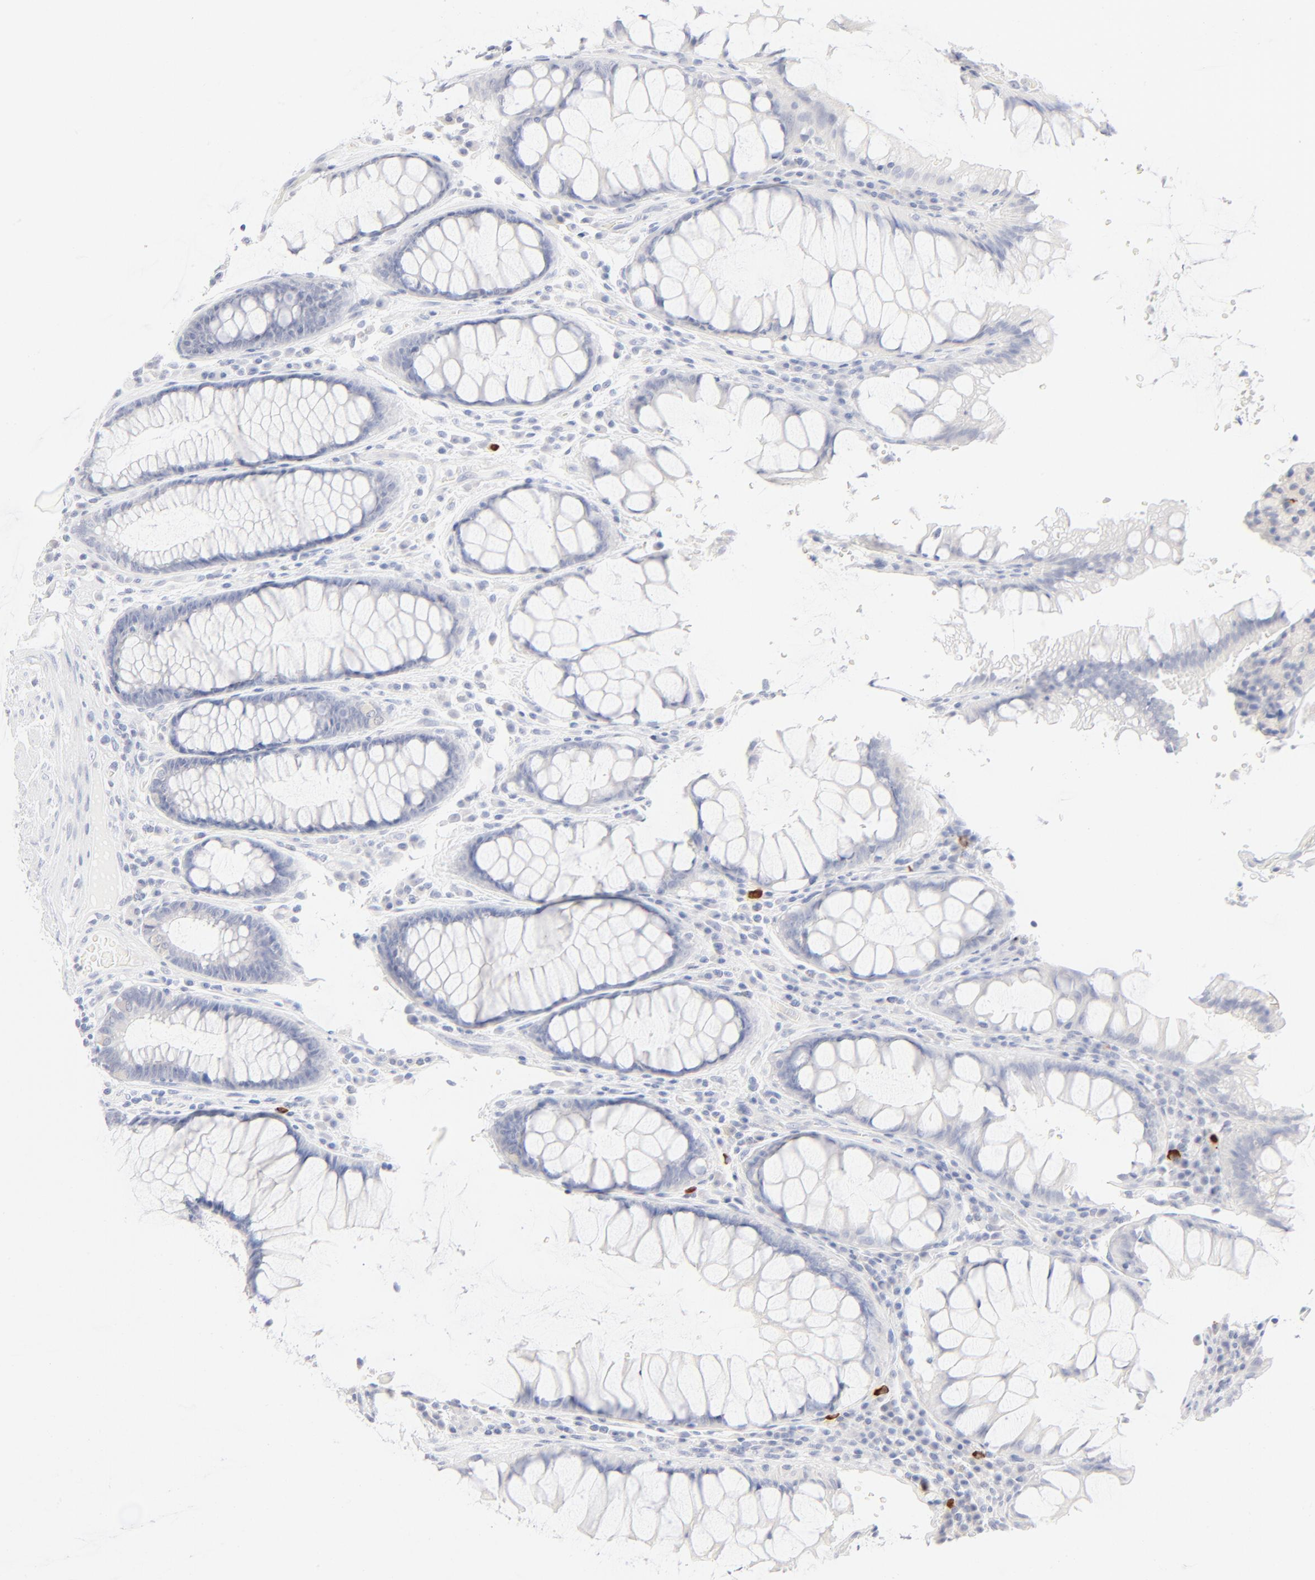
{"staining": {"intensity": "negative", "quantity": "none", "location": "none"}, "tissue": "colorectal cancer", "cell_type": "Tumor cells", "image_type": "cancer", "snomed": [{"axis": "morphology", "description": "Normal tissue, NOS"}, {"axis": "morphology", "description": "Adenocarcinoma, NOS"}, {"axis": "topography", "description": "Colon"}], "caption": "DAB immunohistochemical staining of adenocarcinoma (colorectal) displays no significant staining in tumor cells.", "gene": "ONECUT1", "patient": {"sex": "female", "age": 78}}